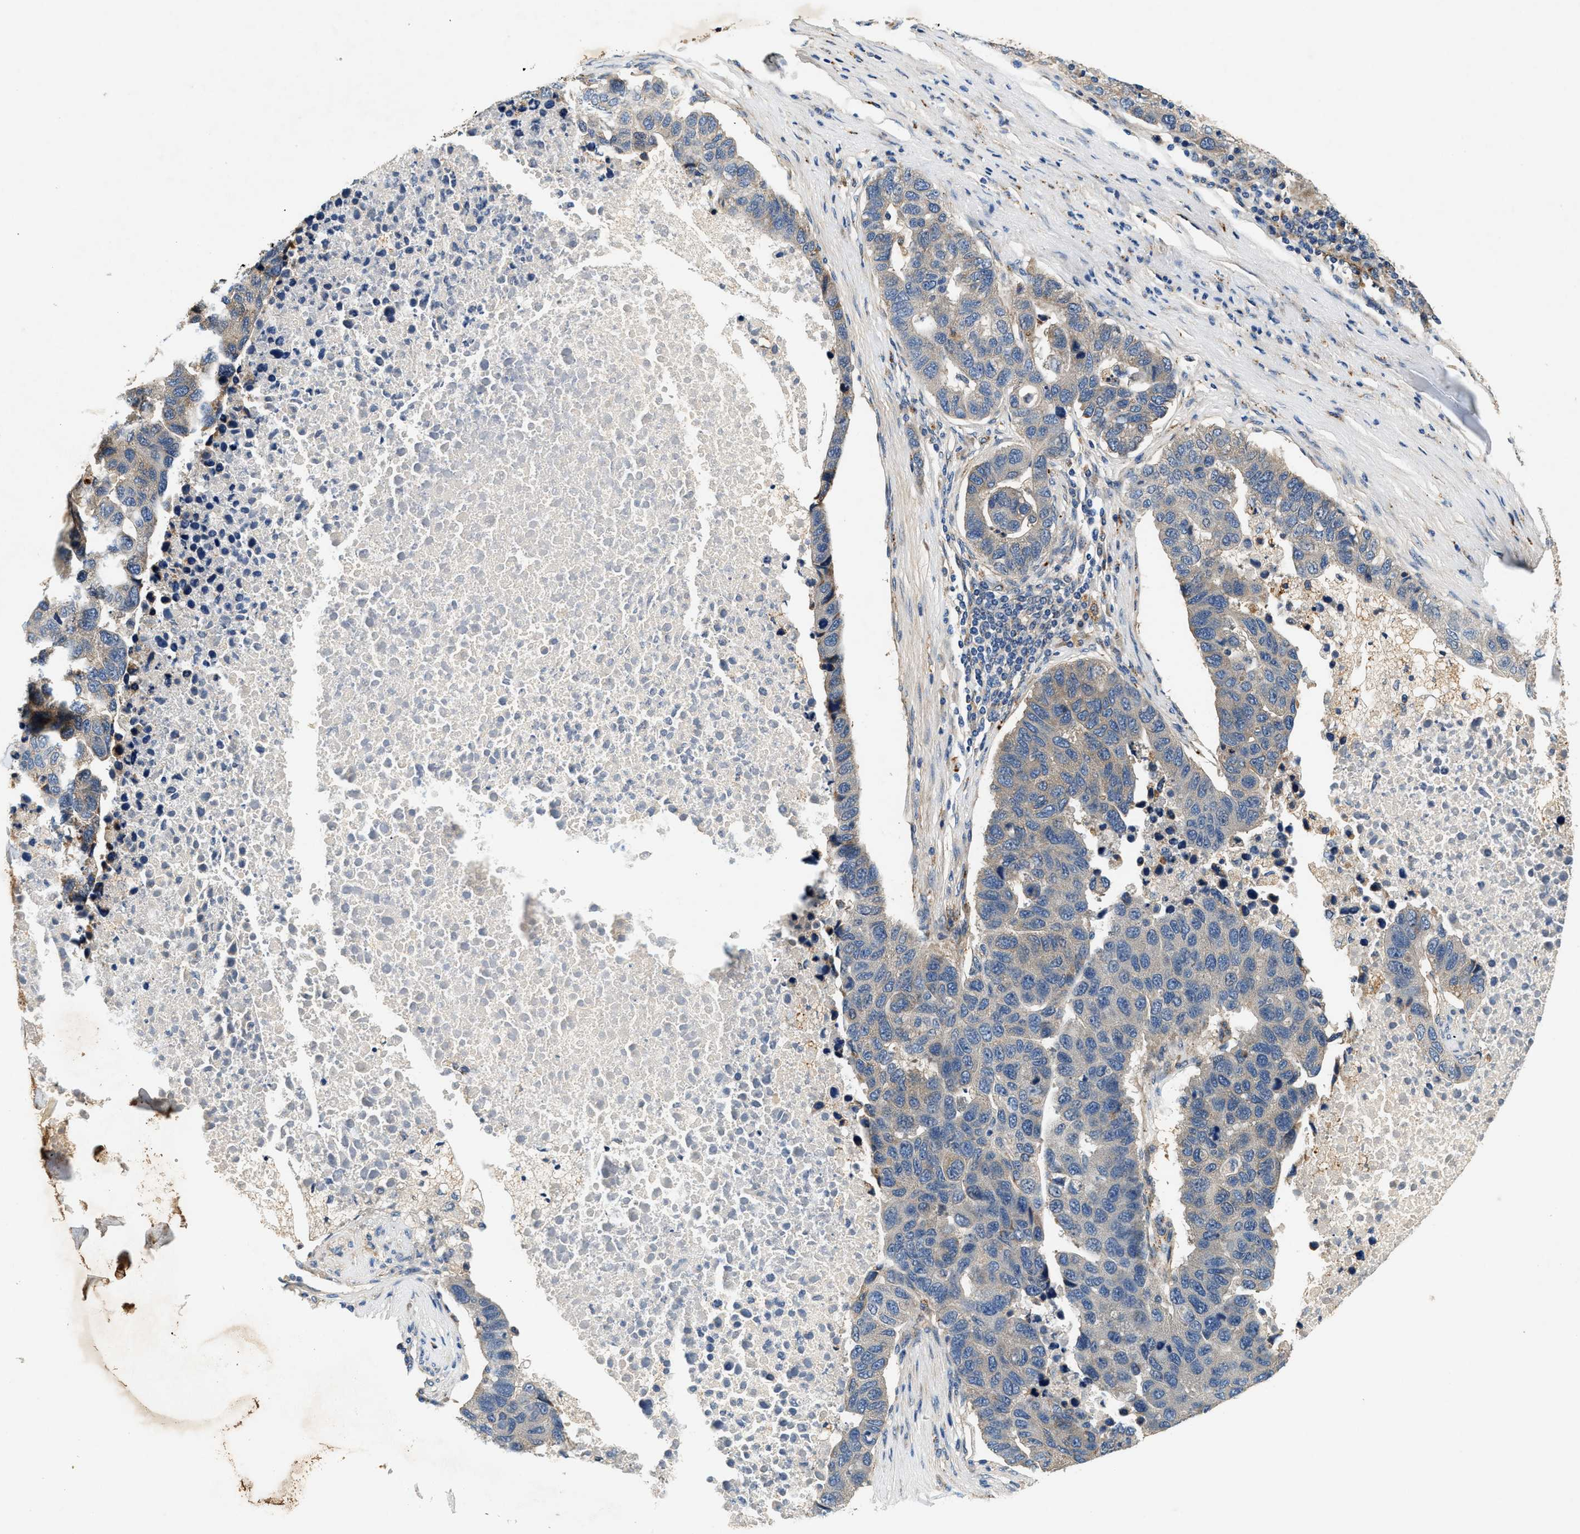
{"staining": {"intensity": "weak", "quantity": "<25%", "location": "cytoplasmic/membranous"}, "tissue": "pancreatic cancer", "cell_type": "Tumor cells", "image_type": "cancer", "snomed": [{"axis": "morphology", "description": "Adenocarcinoma, NOS"}, {"axis": "topography", "description": "Pancreas"}], "caption": "Immunohistochemical staining of pancreatic cancer demonstrates no significant staining in tumor cells.", "gene": "DUSP10", "patient": {"sex": "female", "age": 61}}